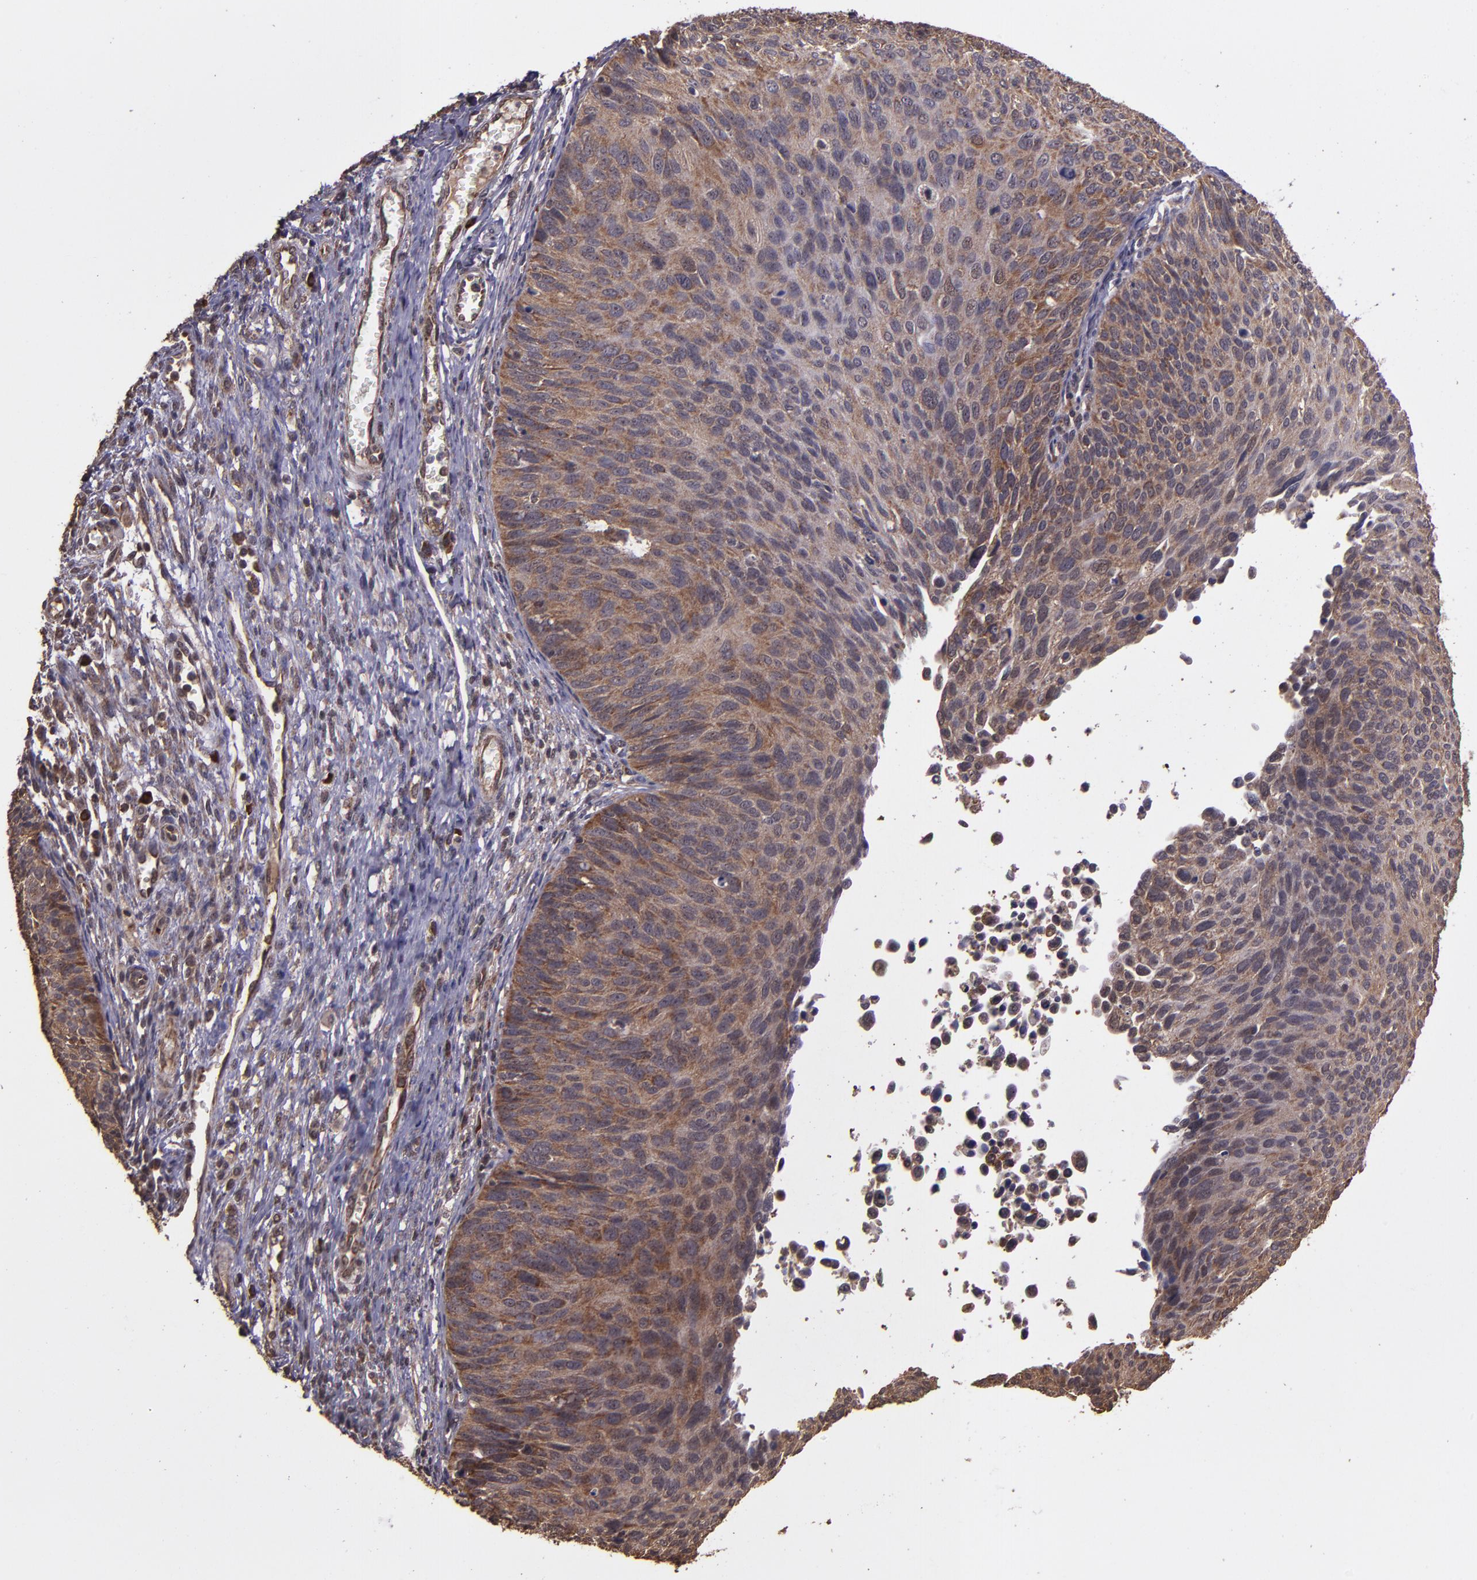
{"staining": {"intensity": "strong", "quantity": ">75%", "location": "cytoplasmic/membranous"}, "tissue": "cervical cancer", "cell_type": "Tumor cells", "image_type": "cancer", "snomed": [{"axis": "morphology", "description": "Squamous cell carcinoma, NOS"}, {"axis": "topography", "description": "Cervix"}], "caption": "Strong cytoplasmic/membranous expression is seen in approximately >75% of tumor cells in cervical cancer. The protein of interest is stained brown, and the nuclei are stained in blue (DAB IHC with brightfield microscopy, high magnification).", "gene": "USP51", "patient": {"sex": "female", "age": 36}}